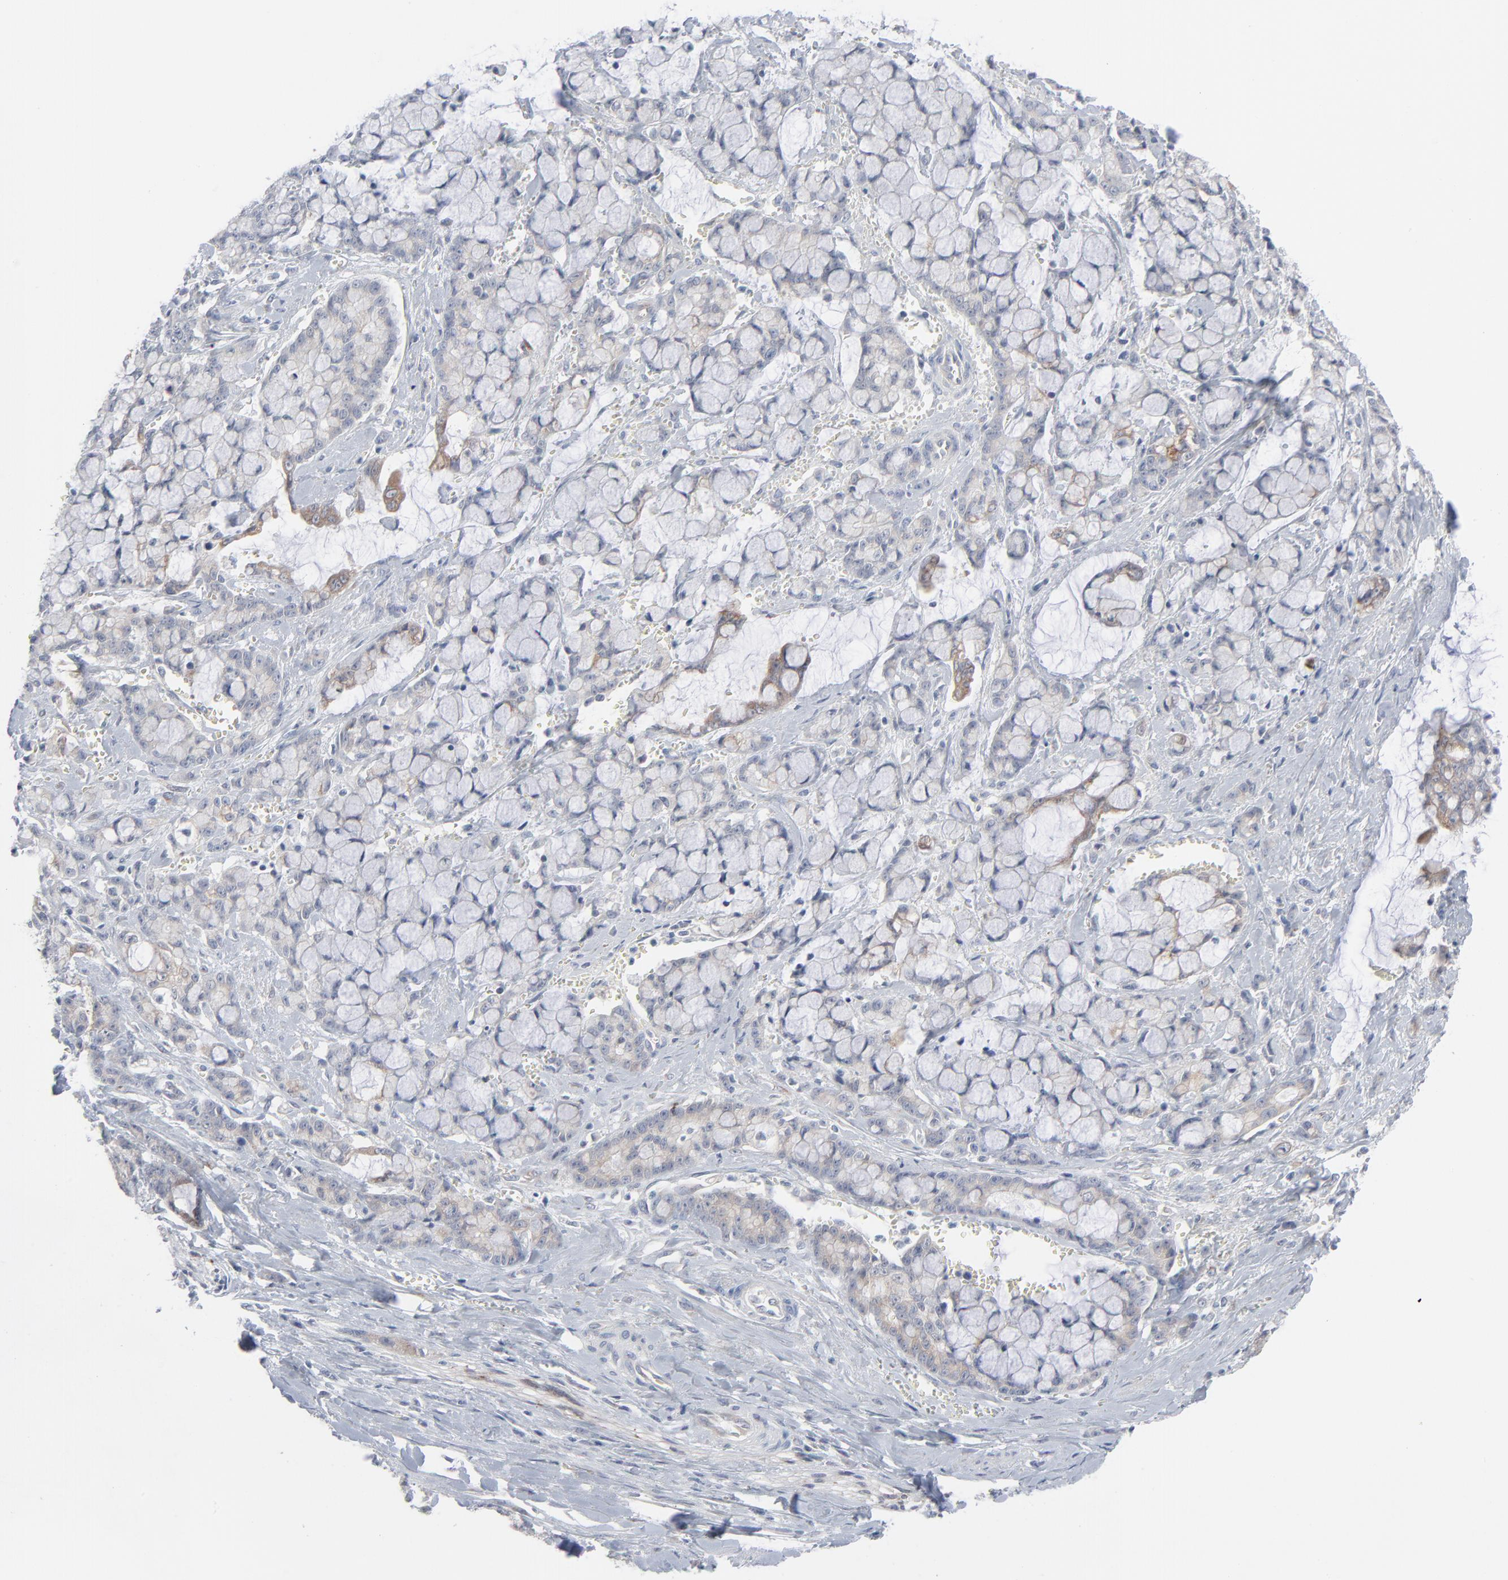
{"staining": {"intensity": "weak", "quantity": "25%-75%", "location": "cytoplasmic/membranous"}, "tissue": "pancreatic cancer", "cell_type": "Tumor cells", "image_type": "cancer", "snomed": [{"axis": "morphology", "description": "Adenocarcinoma, NOS"}, {"axis": "topography", "description": "Pancreas"}], "caption": "The histopathology image exhibits staining of pancreatic cancer, revealing weak cytoplasmic/membranous protein staining (brown color) within tumor cells. (Stains: DAB in brown, nuclei in blue, Microscopy: brightfield microscopy at high magnification).", "gene": "KDSR", "patient": {"sex": "female", "age": 73}}